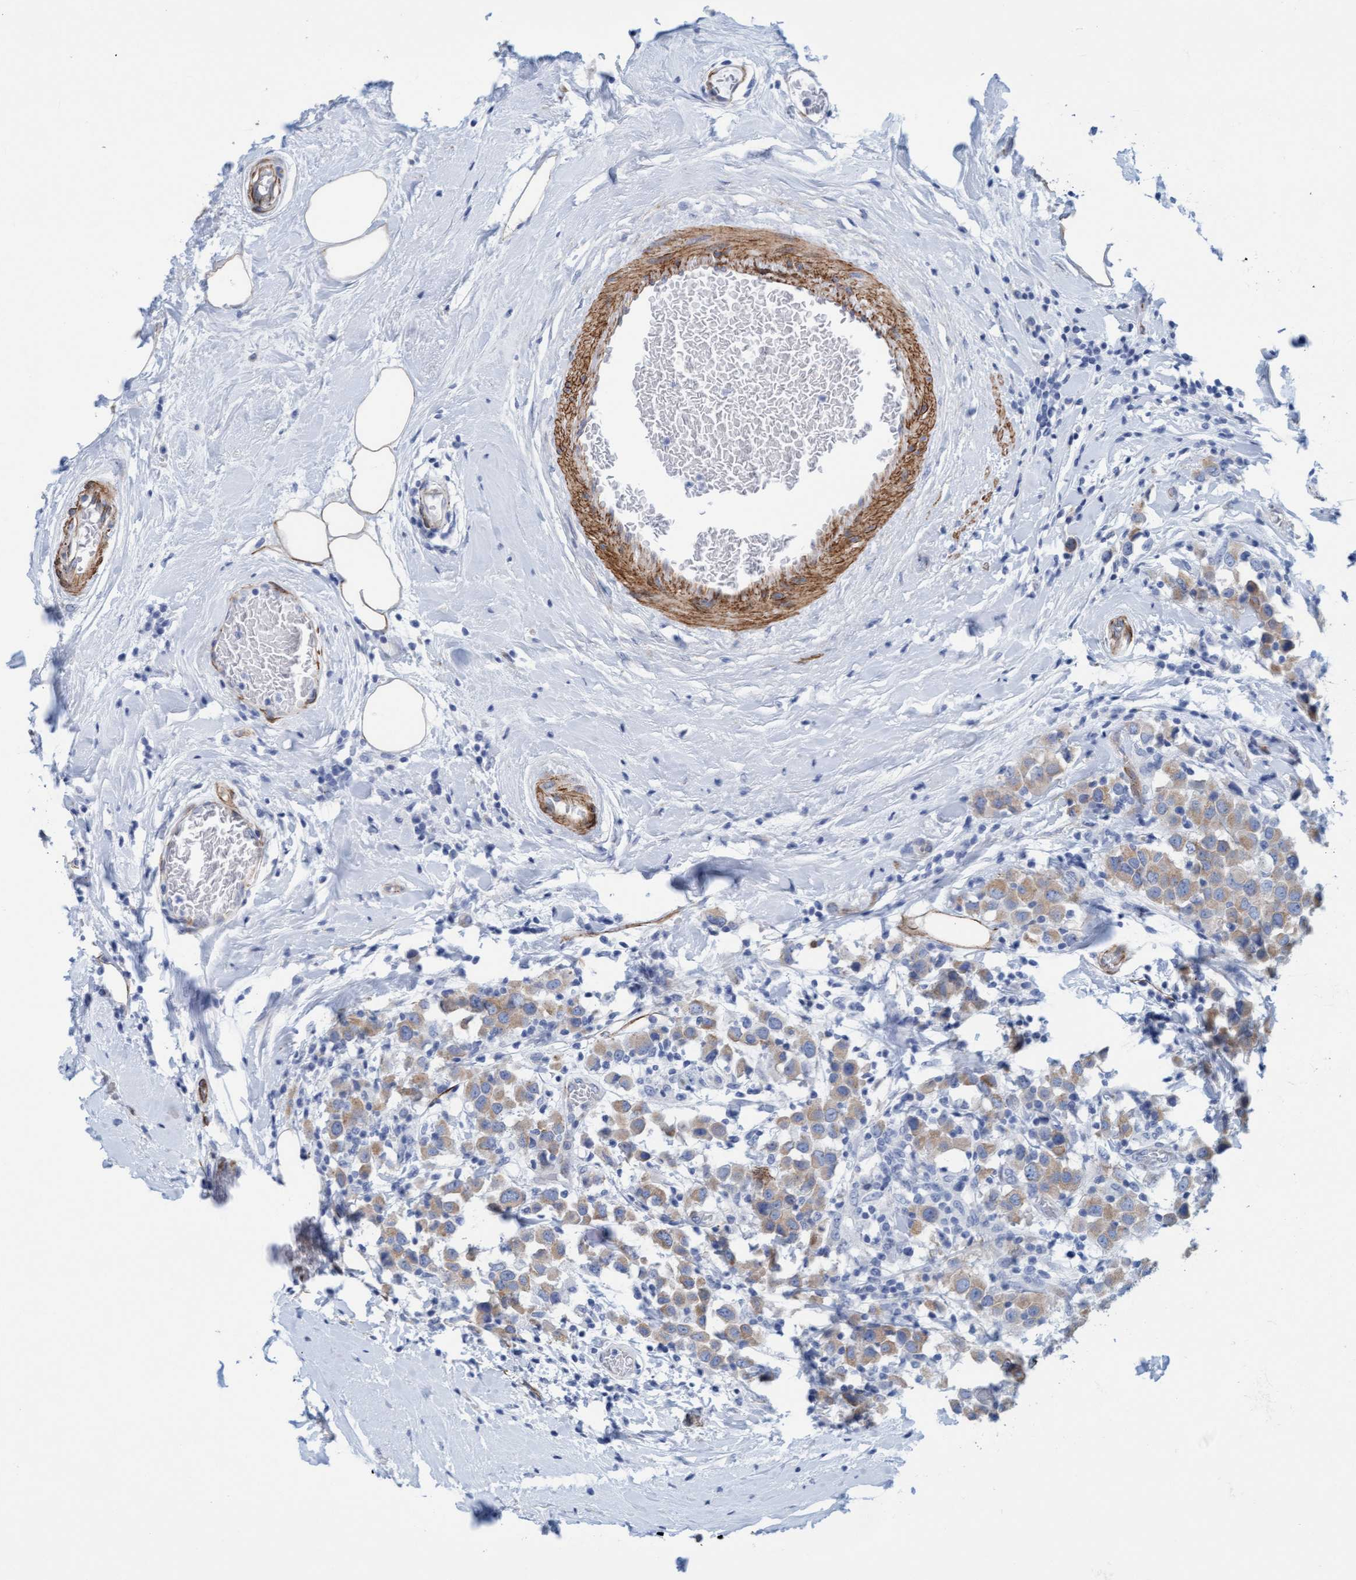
{"staining": {"intensity": "moderate", "quantity": ">75%", "location": "cytoplasmic/membranous"}, "tissue": "breast cancer", "cell_type": "Tumor cells", "image_type": "cancer", "snomed": [{"axis": "morphology", "description": "Duct carcinoma"}, {"axis": "topography", "description": "Breast"}], "caption": "High-magnification brightfield microscopy of breast invasive ductal carcinoma stained with DAB (brown) and counterstained with hematoxylin (blue). tumor cells exhibit moderate cytoplasmic/membranous positivity is present in about>75% of cells.", "gene": "MTFR1", "patient": {"sex": "female", "age": 61}}